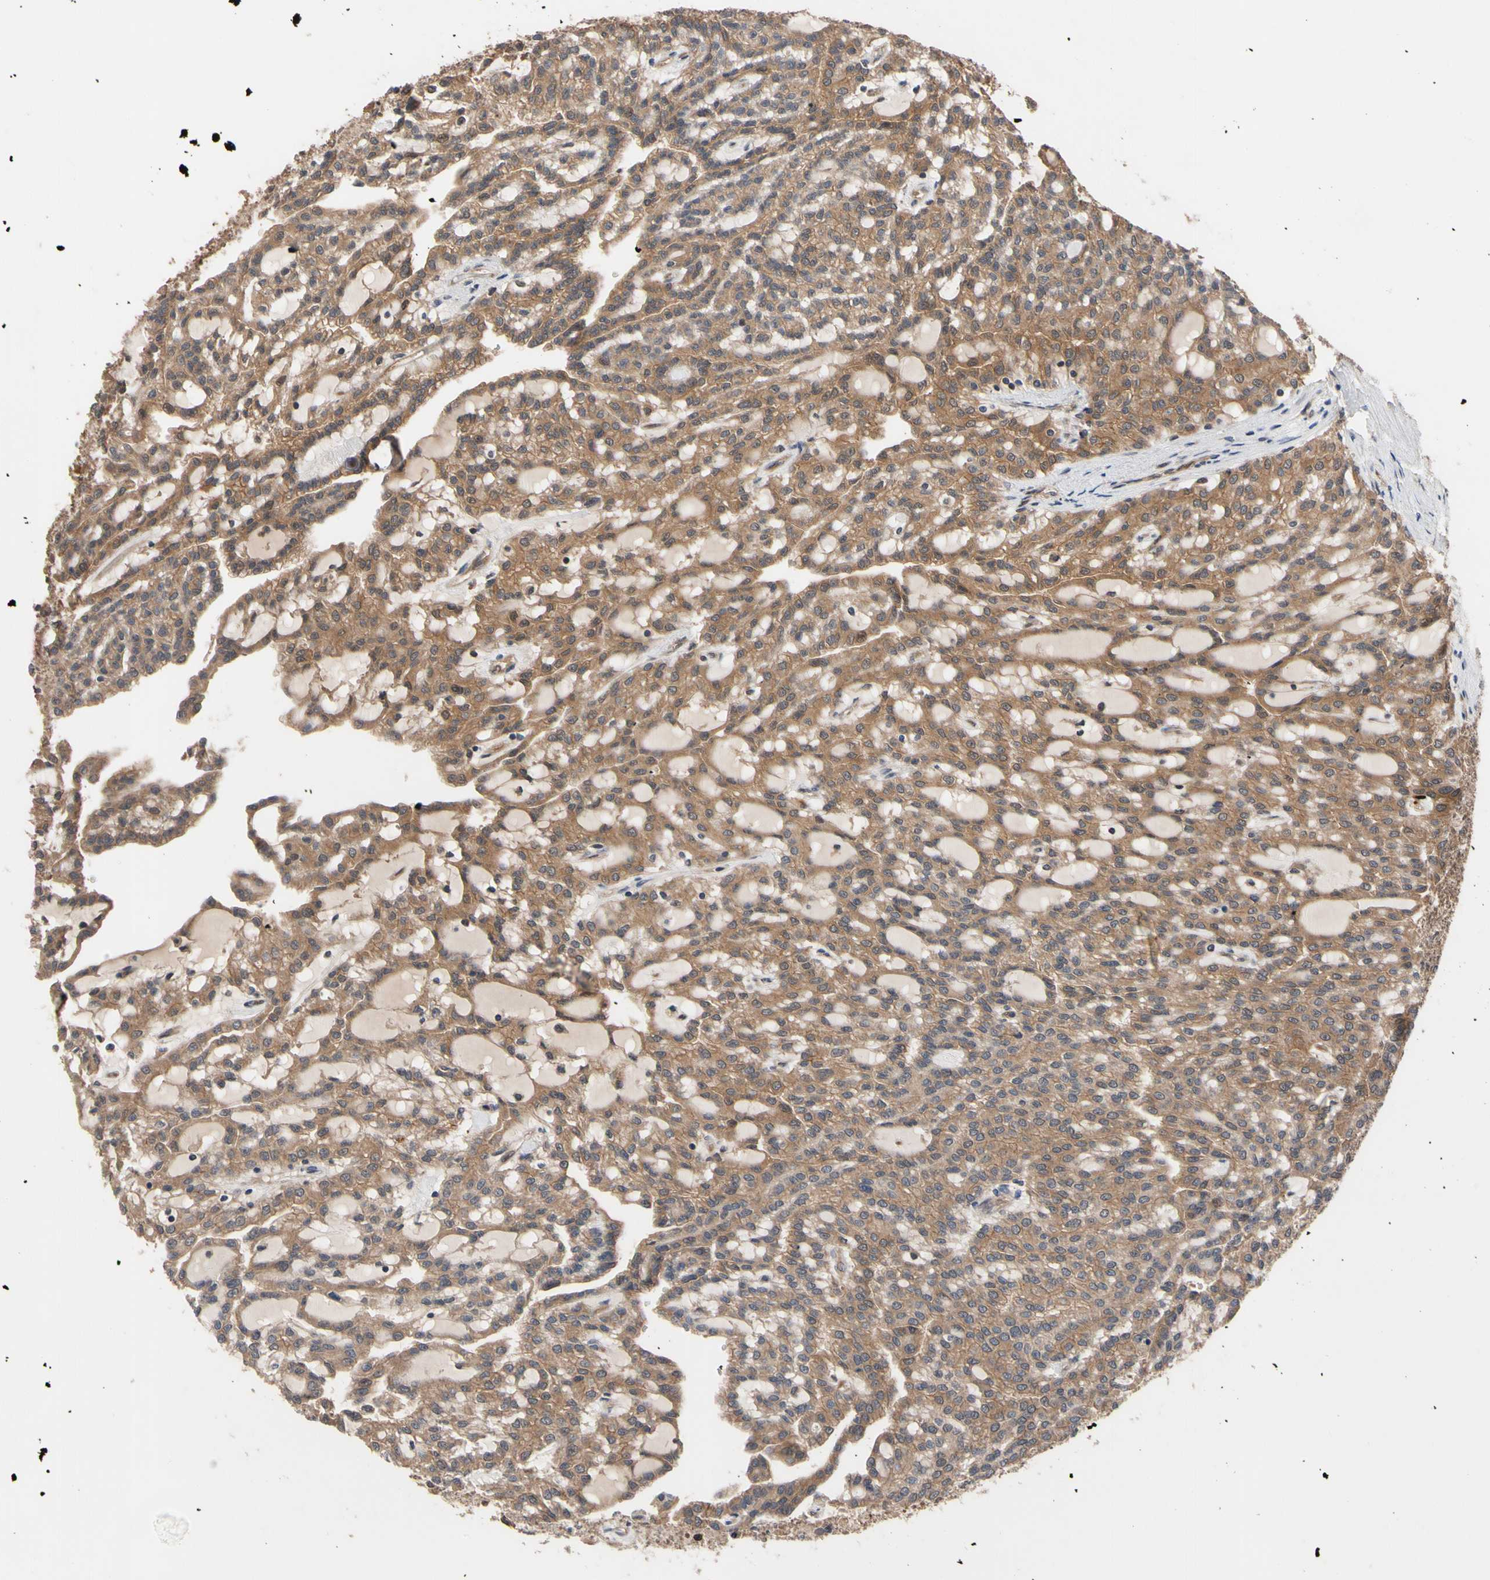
{"staining": {"intensity": "moderate", "quantity": ">75%", "location": "cytoplasmic/membranous"}, "tissue": "renal cancer", "cell_type": "Tumor cells", "image_type": "cancer", "snomed": [{"axis": "morphology", "description": "Adenocarcinoma, NOS"}, {"axis": "topography", "description": "Kidney"}], "caption": "A brown stain labels moderate cytoplasmic/membranous positivity of a protein in renal cancer (adenocarcinoma) tumor cells. The protein is shown in brown color, while the nuclei are stained blue.", "gene": "CYTIP", "patient": {"sex": "male", "age": 63}}